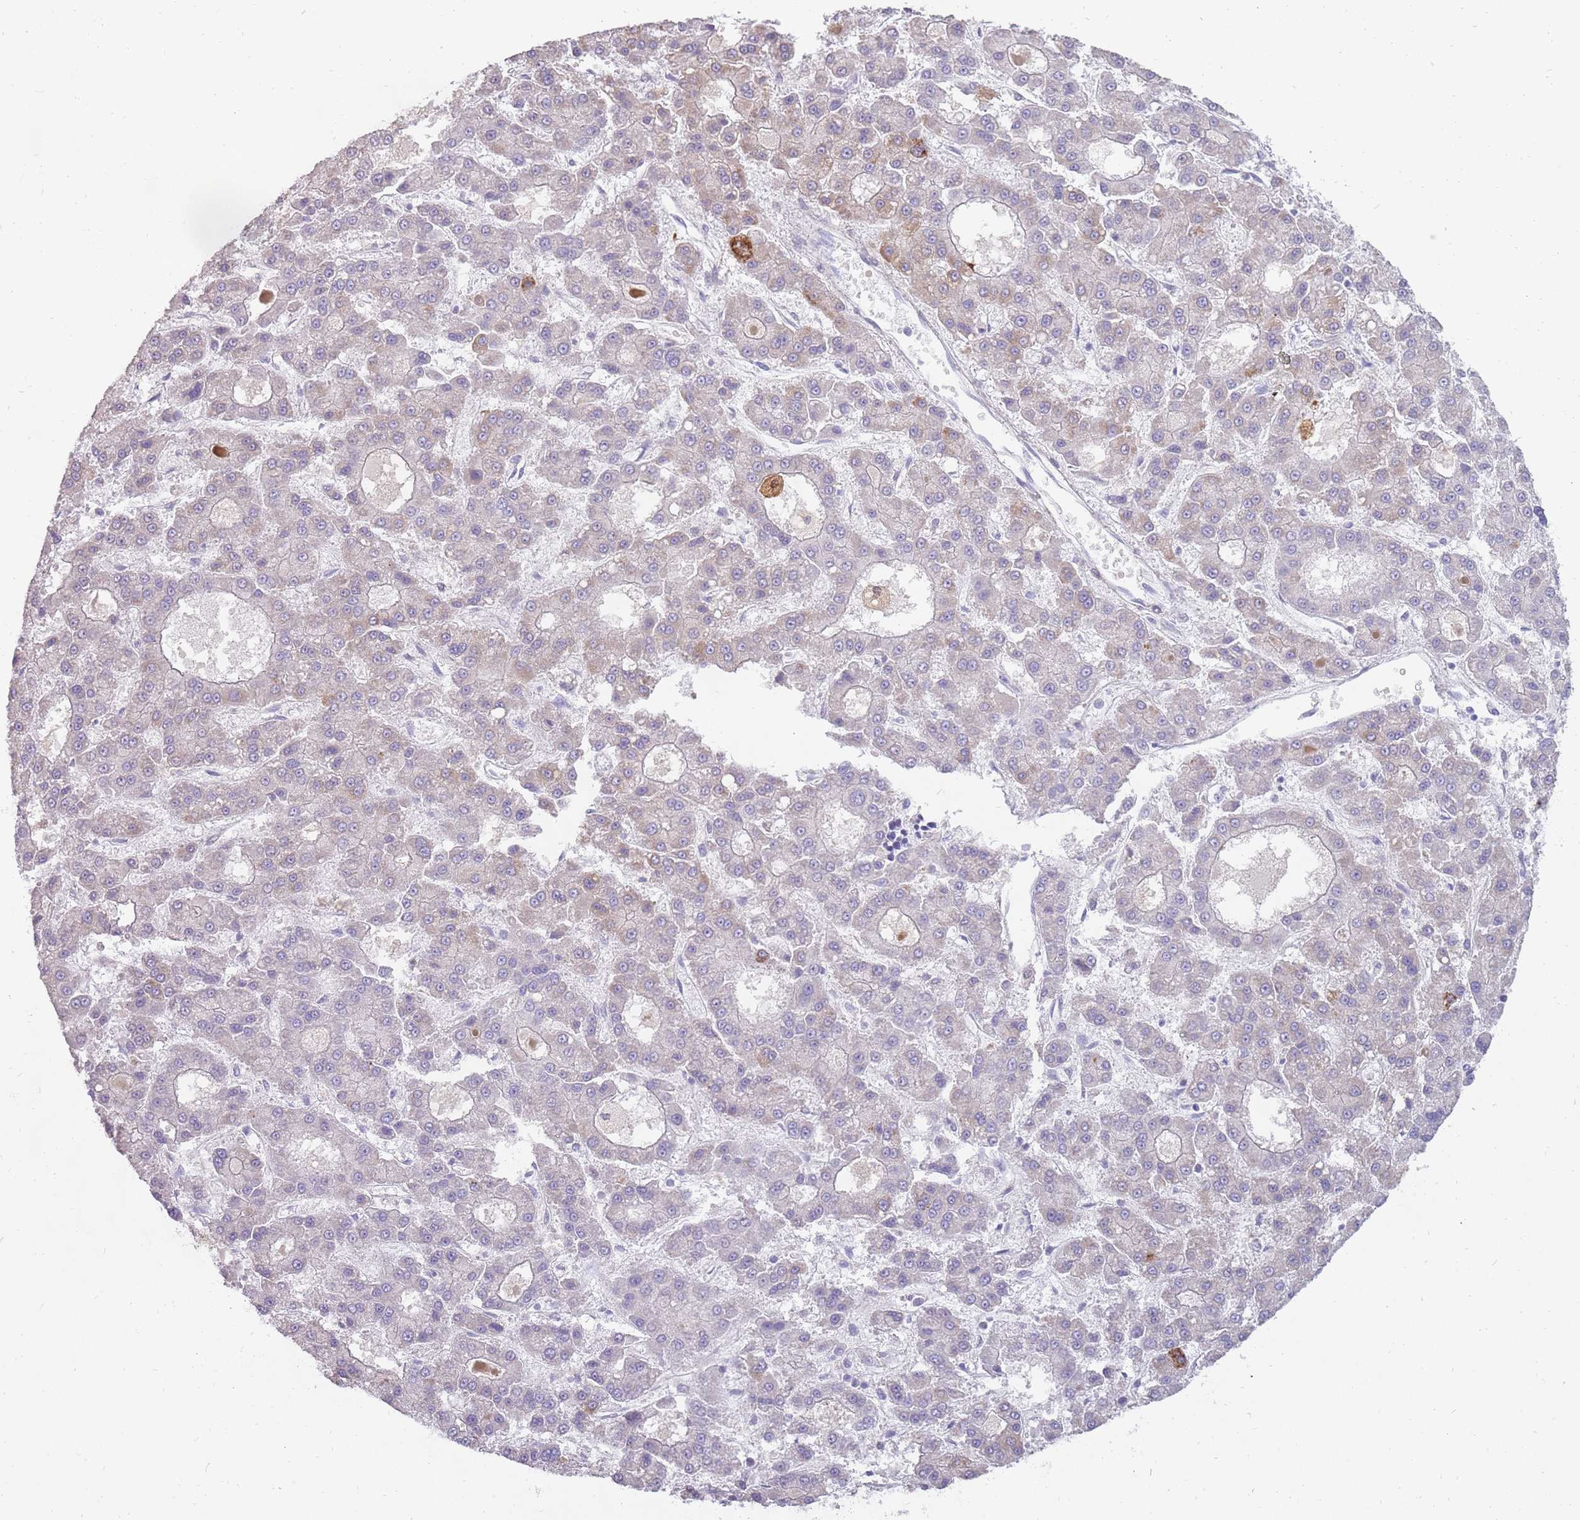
{"staining": {"intensity": "weak", "quantity": "<25%", "location": "cytoplasmic/membranous"}, "tissue": "liver cancer", "cell_type": "Tumor cells", "image_type": "cancer", "snomed": [{"axis": "morphology", "description": "Carcinoma, Hepatocellular, NOS"}, {"axis": "topography", "description": "Liver"}], "caption": "This is an immunohistochemistry (IHC) image of human liver cancer (hepatocellular carcinoma). There is no staining in tumor cells.", "gene": "DIPK1C", "patient": {"sex": "male", "age": 70}}